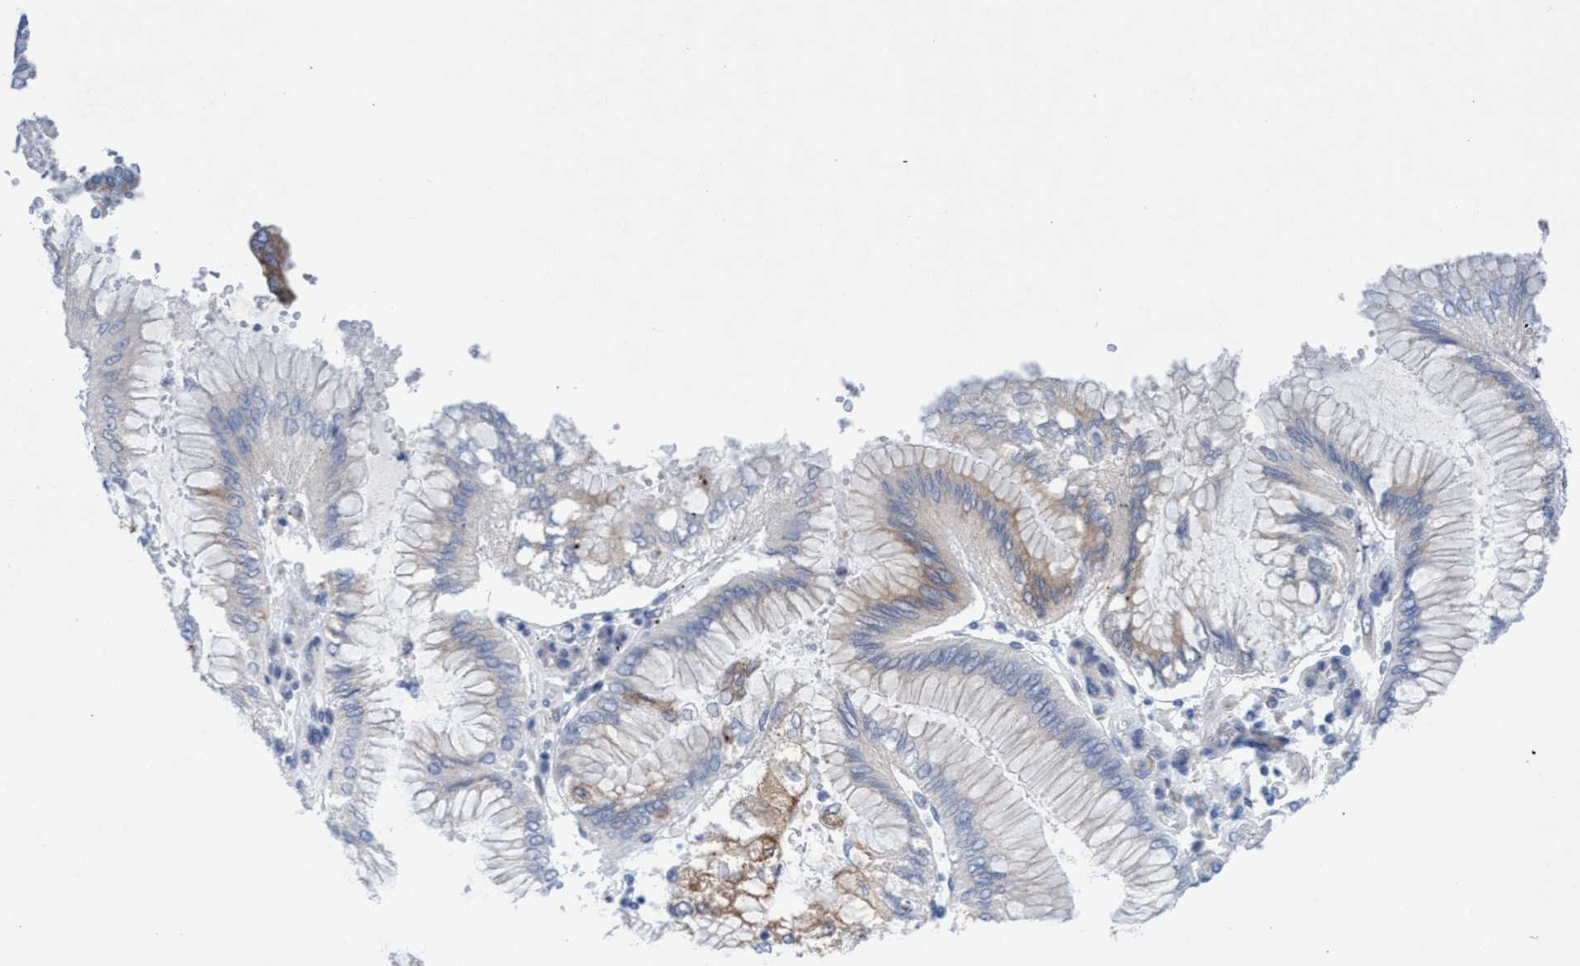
{"staining": {"intensity": "moderate", "quantity": "25%-75%", "location": "cytoplasmic/membranous"}, "tissue": "stomach cancer", "cell_type": "Tumor cells", "image_type": "cancer", "snomed": [{"axis": "morphology", "description": "Adenocarcinoma, NOS"}, {"axis": "topography", "description": "Stomach"}], "caption": "IHC micrograph of neoplastic tissue: human stomach adenocarcinoma stained using immunohistochemistry (IHC) exhibits medium levels of moderate protein expression localized specifically in the cytoplasmic/membranous of tumor cells, appearing as a cytoplasmic/membranous brown color.", "gene": "RSAD1", "patient": {"sex": "male", "age": 76}}